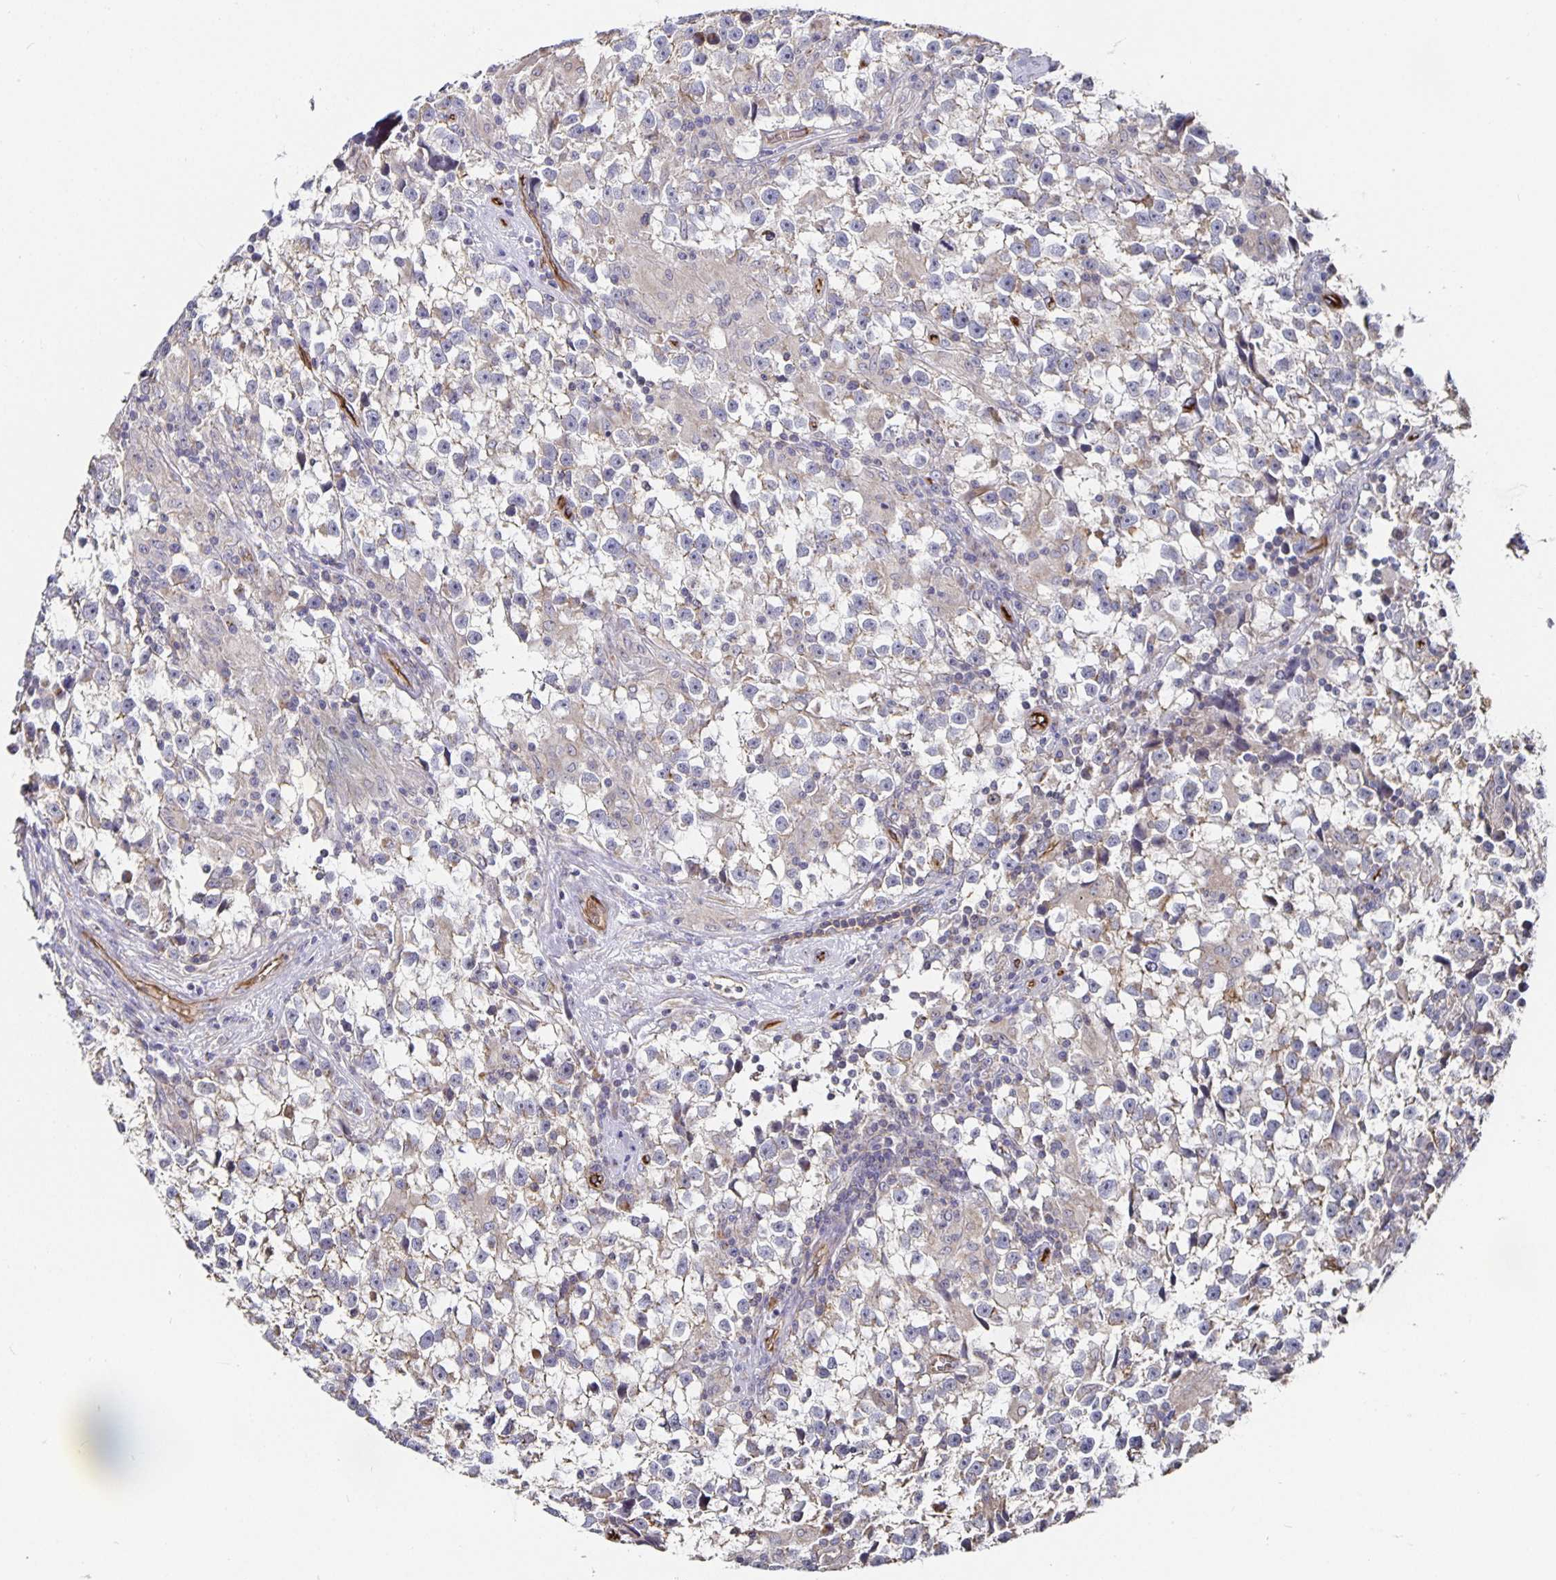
{"staining": {"intensity": "negative", "quantity": "none", "location": "none"}, "tissue": "testis cancer", "cell_type": "Tumor cells", "image_type": "cancer", "snomed": [{"axis": "morphology", "description": "Seminoma, NOS"}, {"axis": "topography", "description": "Testis"}], "caption": "Tumor cells show no significant expression in testis cancer (seminoma).", "gene": "PODXL", "patient": {"sex": "male", "age": 31}}